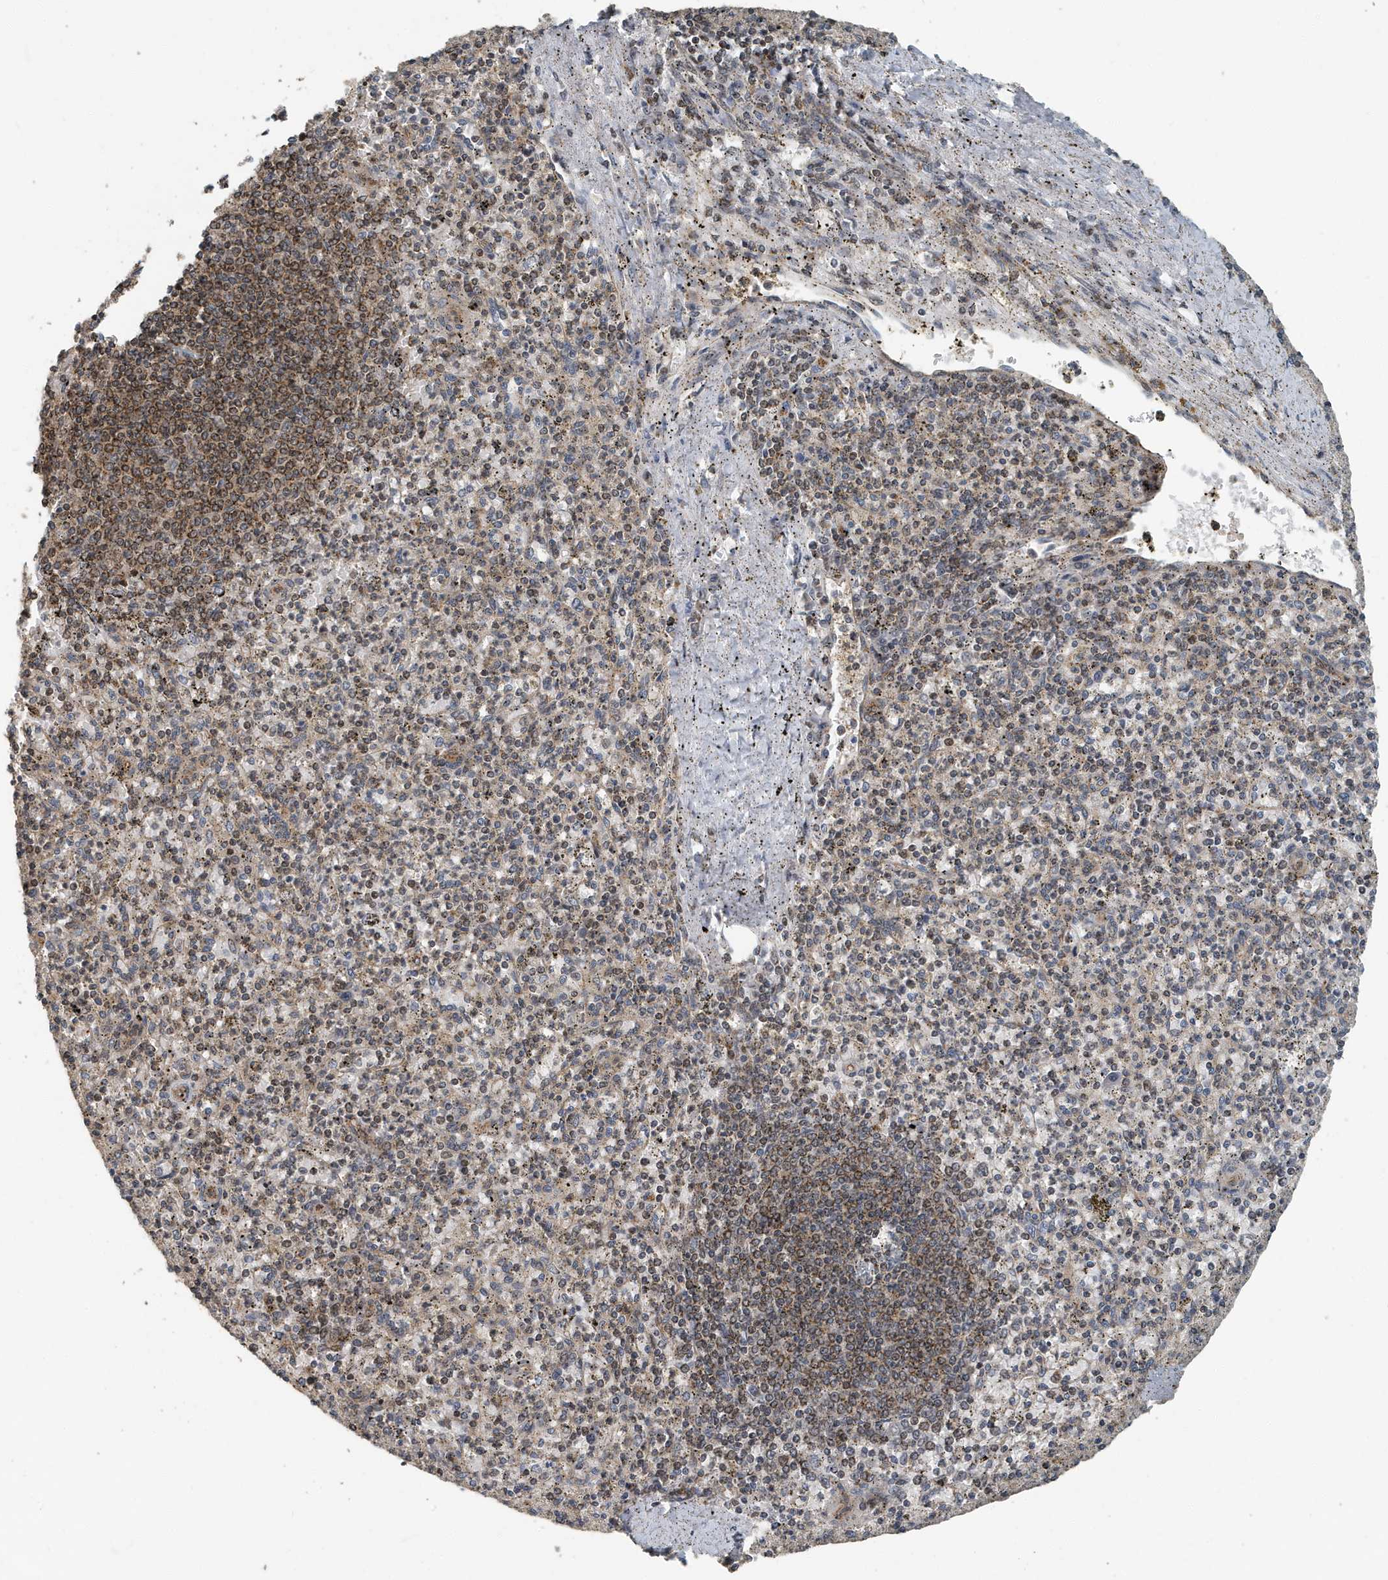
{"staining": {"intensity": "moderate", "quantity": "<25%", "location": "cytoplasmic/membranous"}, "tissue": "spleen", "cell_type": "Cells in red pulp", "image_type": "normal", "snomed": [{"axis": "morphology", "description": "Normal tissue, NOS"}, {"axis": "topography", "description": "Spleen"}], "caption": "IHC histopathology image of unremarkable human spleen stained for a protein (brown), which demonstrates low levels of moderate cytoplasmic/membranous positivity in about <25% of cells in red pulp.", "gene": "KIF15", "patient": {"sex": "male", "age": 72}}